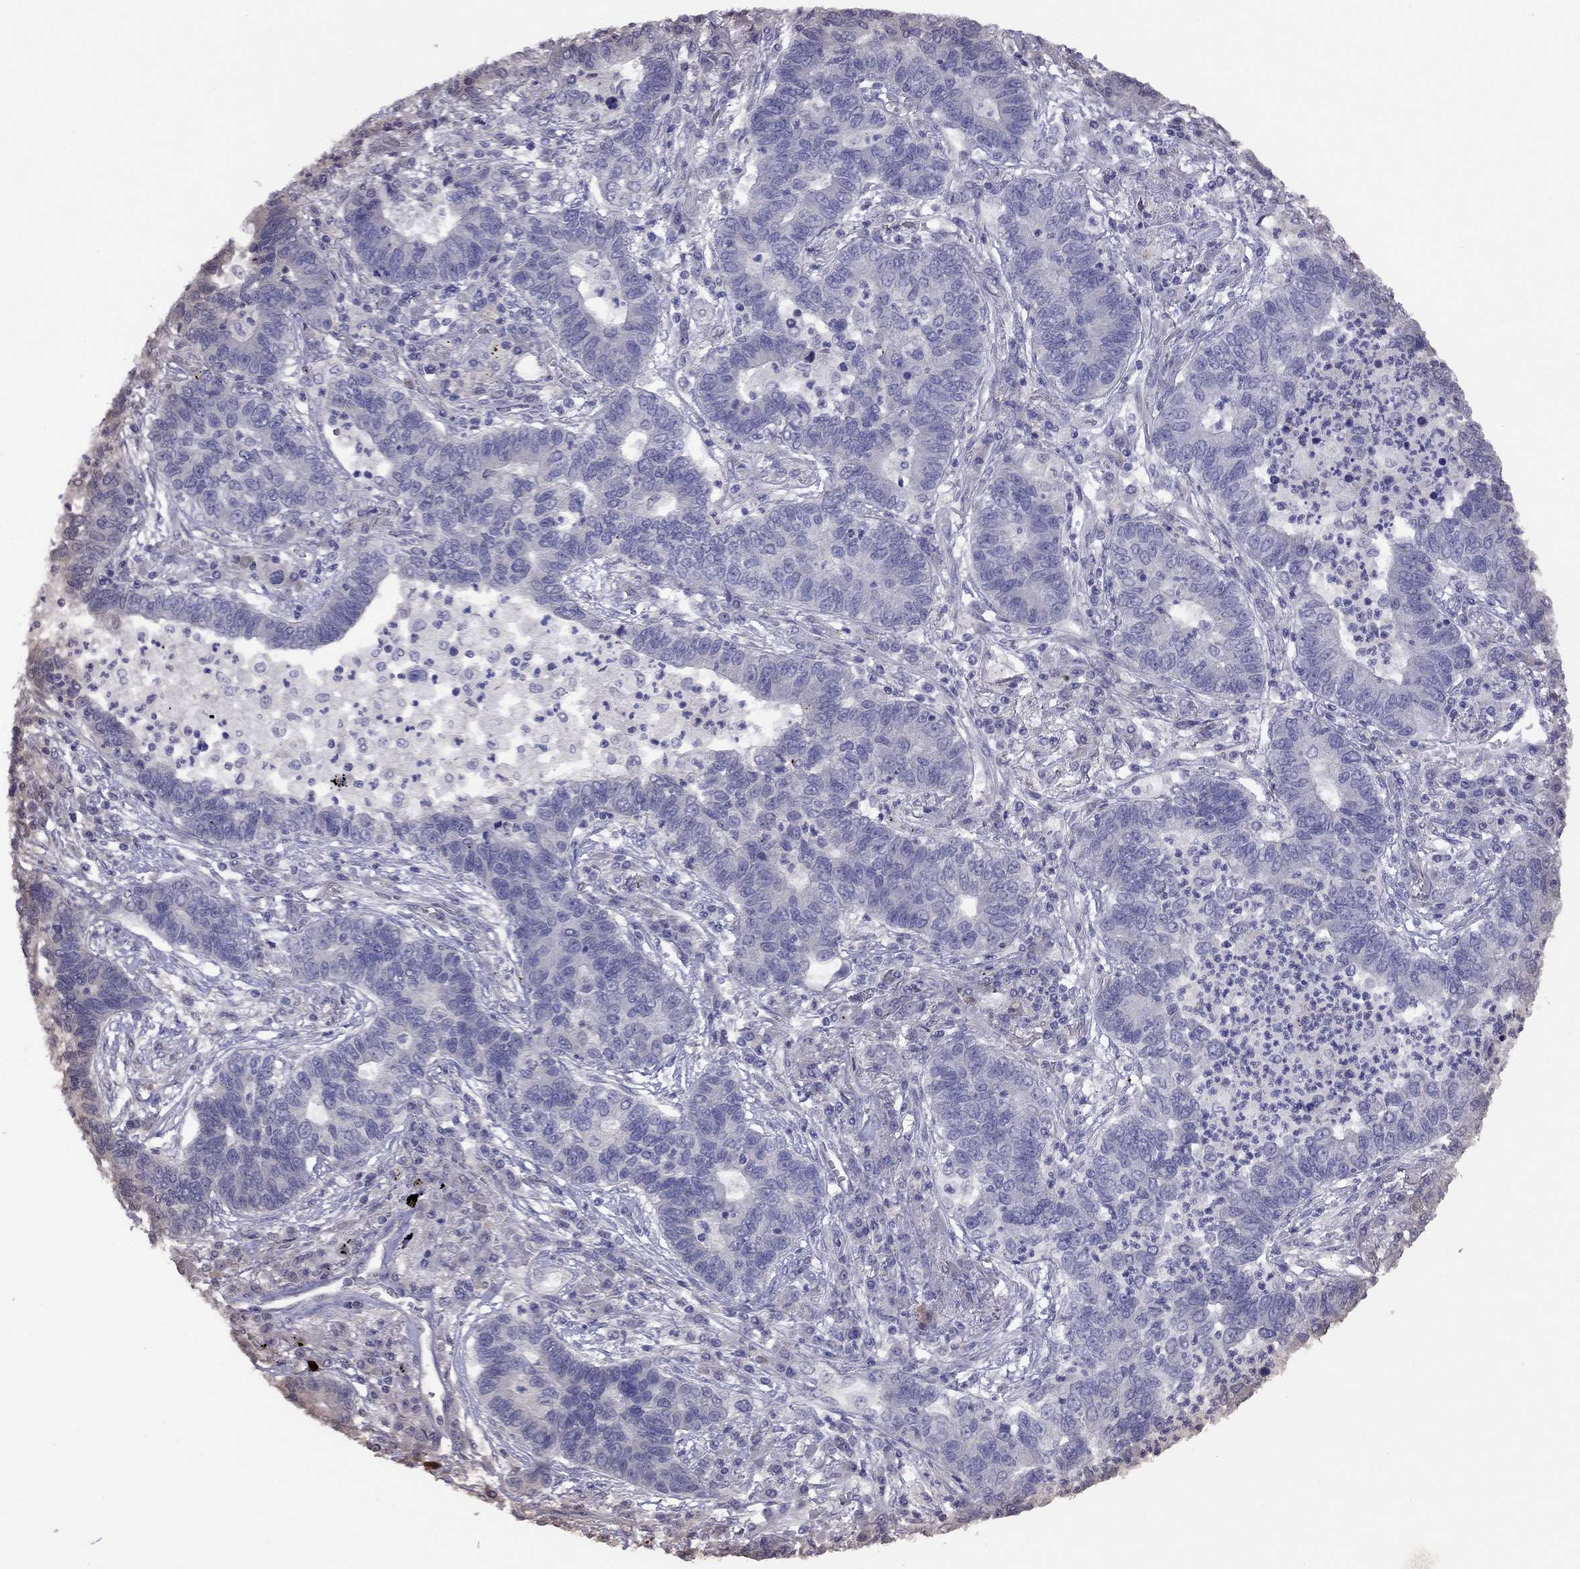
{"staining": {"intensity": "negative", "quantity": "none", "location": "none"}, "tissue": "lung cancer", "cell_type": "Tumor cells", "image_type": "cancer", "snomed": [{"axis": "morphology", "description": "Adenocarcinoma, NOS"}, {"axis": "topography", "description": "Lung"}], "caption": "Immunohistochemistry (IHC) micrograph of neoplastic tissue: lung cancer (adenocarcinoma) stained with DAB (3,3'-diaminobenzidine) reveals no significant protein expression in tumor cells.", "gene": "SLC30A8", "patient": {"sex": "female", "age": 57}}